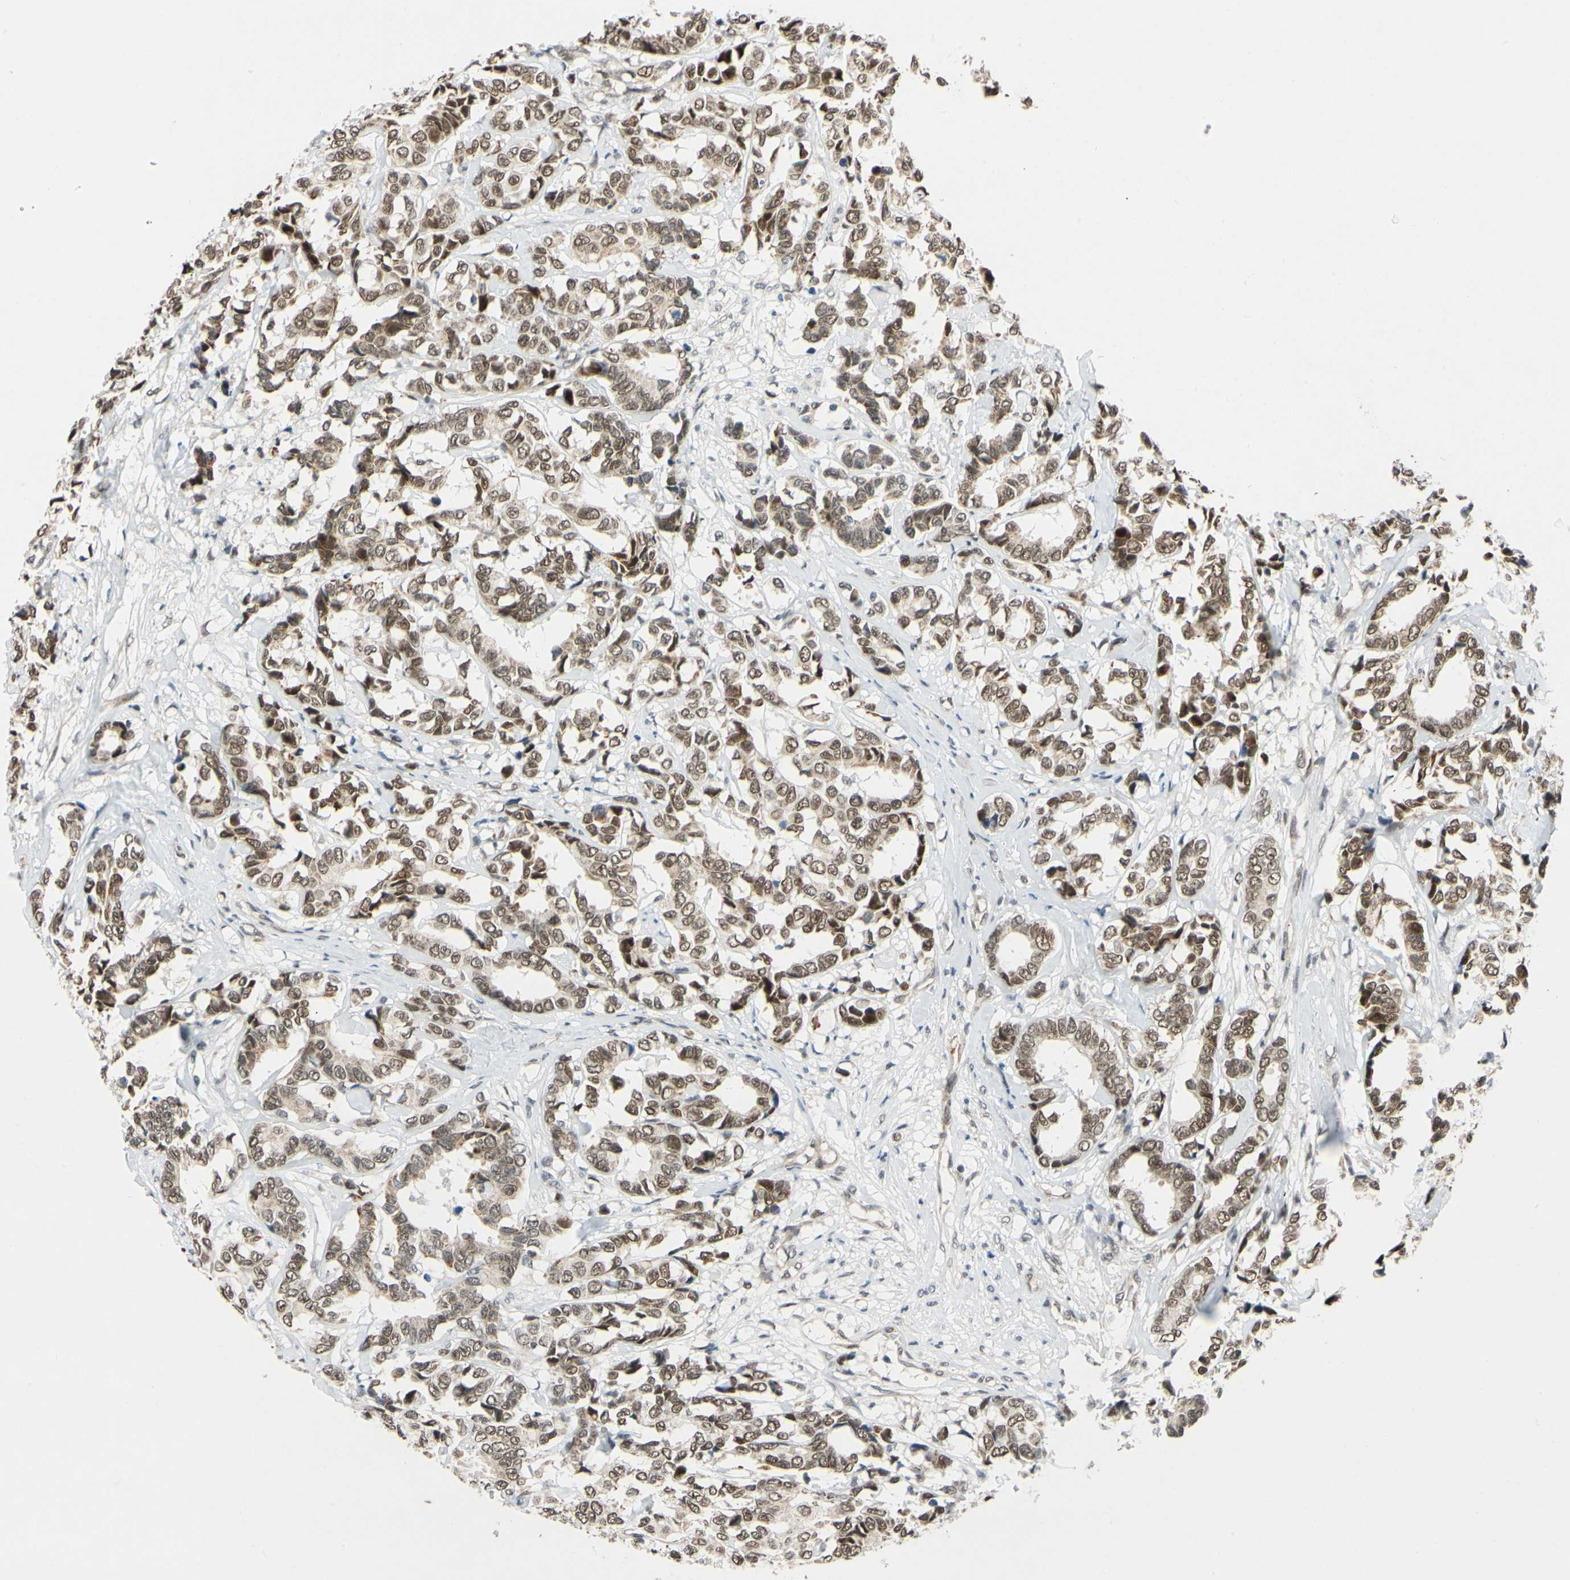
{"staining": {"intensity": "moderate", "quantity": ">75%", "location": "cytoplasmic/membranous,nuclear"}, "tissue": "breast cancer", "cell_type": "Tumor cells", "image_type": "cancer", "snomed": [{"axis": "morphology", "description": "Duct carcinoma"}, {"axis": "topography", "description": "Breast"}], "caption": "IHC histopathology image of human breast cancer (invasive ductal carcinoma) stained for a protein (brown), which shows medium levels of moderate cytoplasmic/membranous and nuclear positivity in approximately >75% of tumor cells.", "gene": "POGZ", "patient": {"sex": "female", "age": 87}}